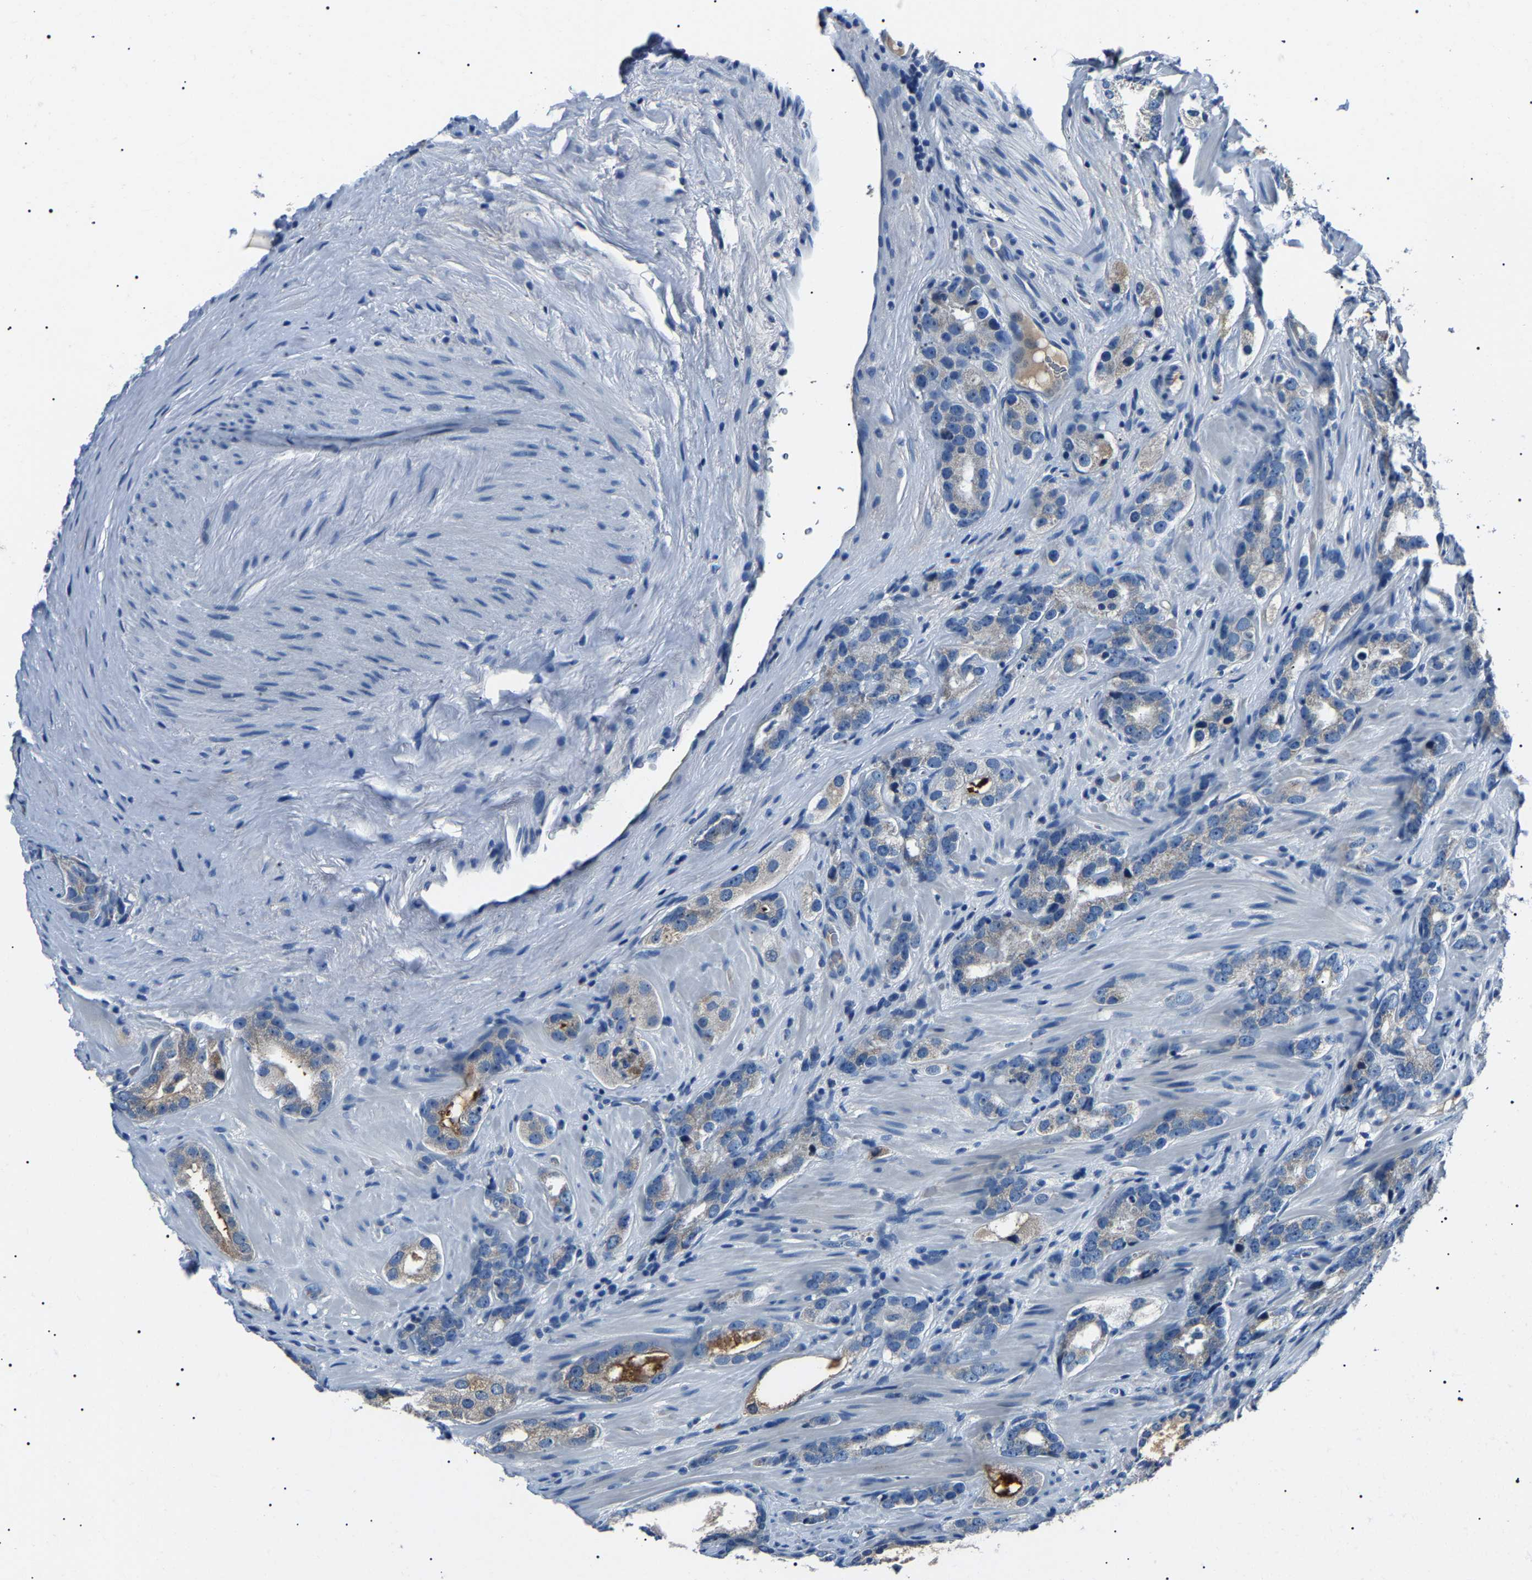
{"staining": {"intensity": "weak", "quantity": "<25%", "location": "cytoplasmic/membranous"}, "tissue": "prostate cancer", "cell_type": "Tumor cells", "image_type": "cancer", "snomed": [{"axis": "morphology", "description": "Adenocarcinoma, High grade"}, {"axis": "topography", "description": "Prostate"}], "caption": "Prostate cancer was stained to show a protein in brown. There is no significant expression in tumor cells.", "gene": "KLK15", "patient": {"sex": "male", "age": 63}}